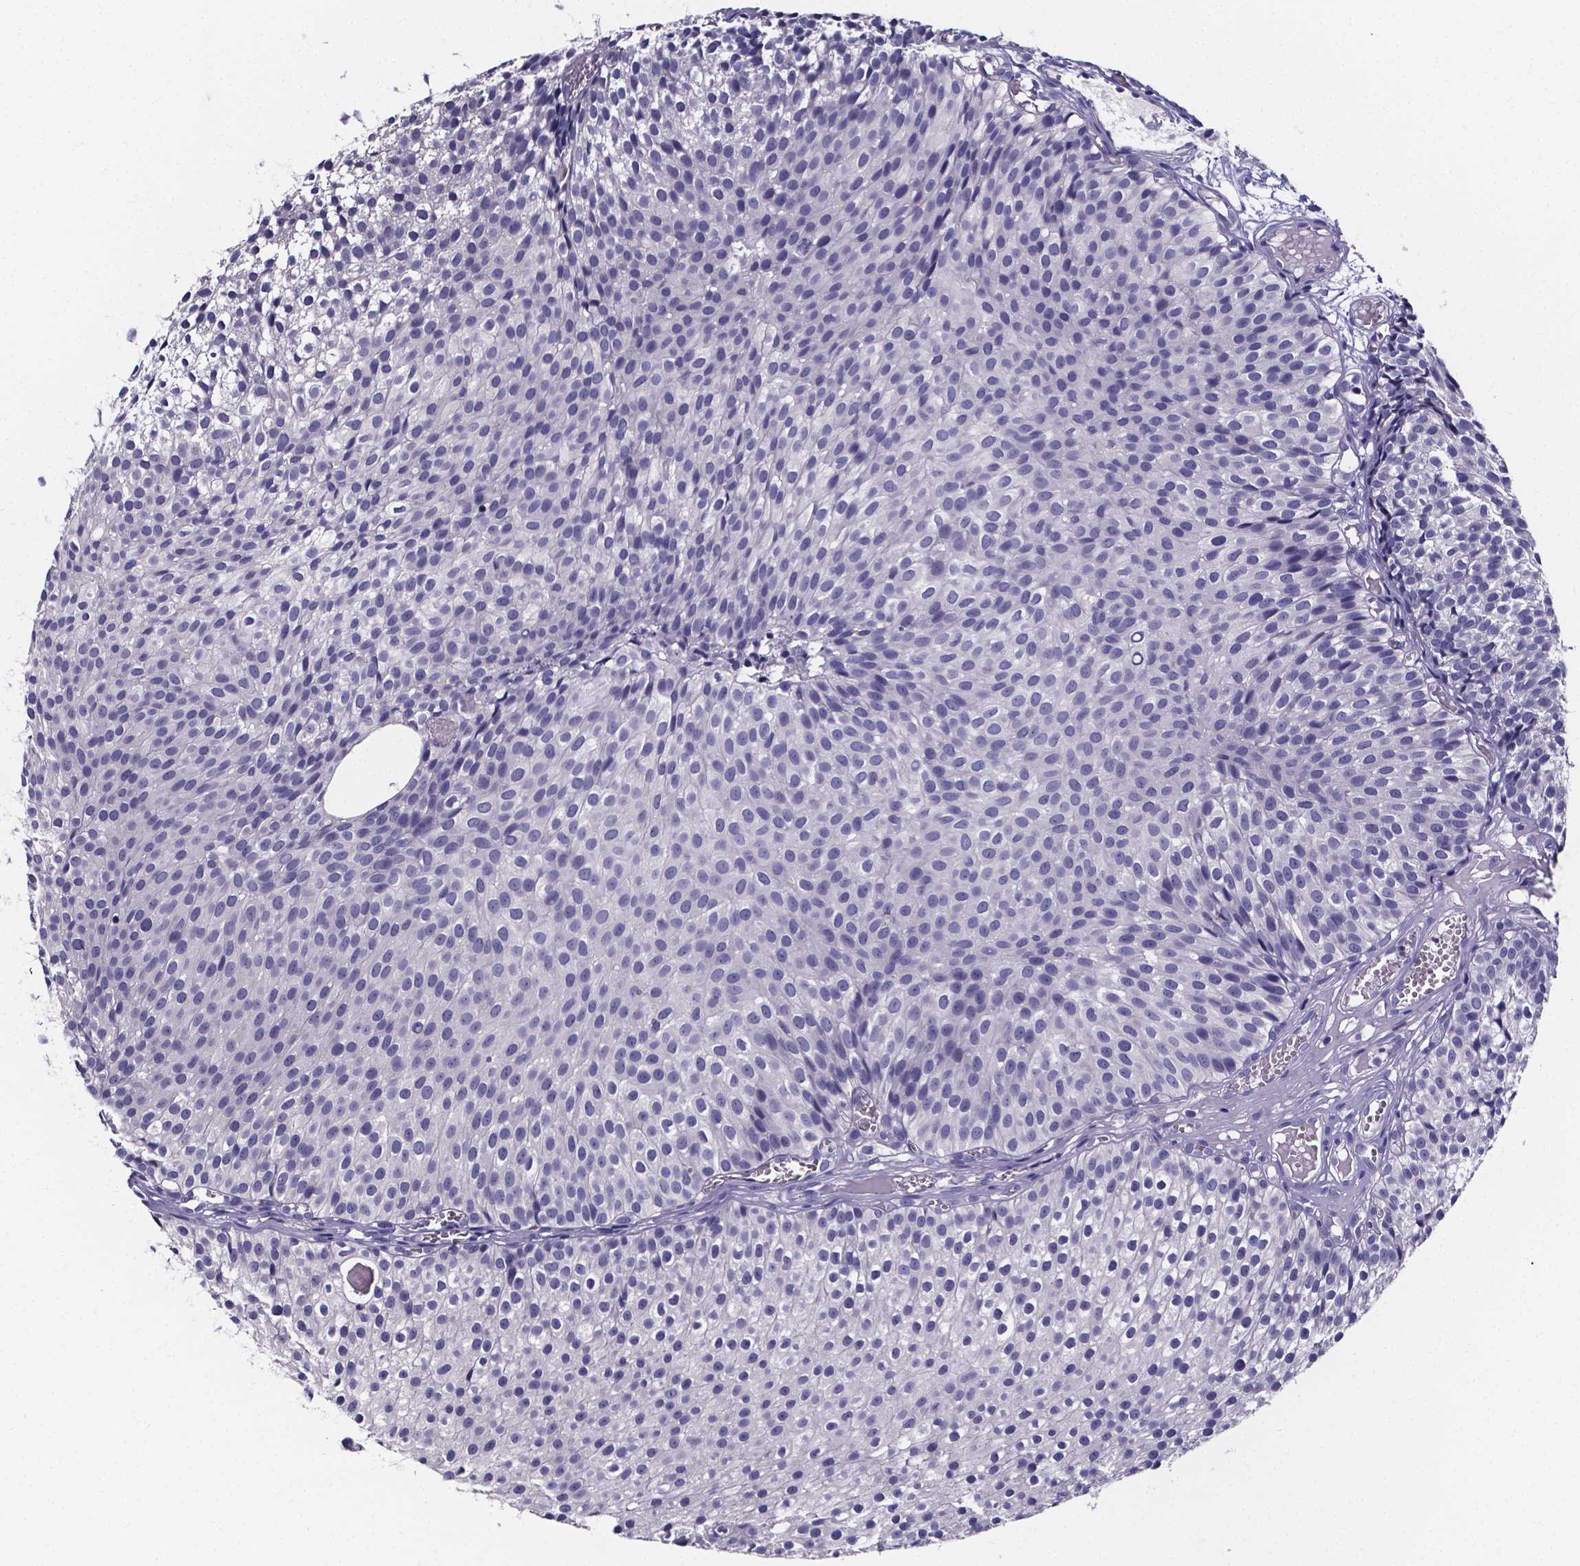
{"staining": {"intensity": "negative", "quantity": "none", "location": "none"}, "tissue": "urothelial cancer", "cell_type": "Tumor cells", "image_type": "cancer", "snomed": [{"axis": "morphology", "description": "Urothelial carcinoma, Low grade"}, {"axis": "topography", "description": "Urinary bladder"}], "caption": "Histopathology image shows no significant protein staining in tumor cells of urothelial cancer. The staining was performed using DAB to visualize the protein expression in brown, while the nuclei were stained in blue with hematoxylin (Magnification: 20x).", "gene": "IZUMO1", "patient": {"sex": "male", "age": 63}}